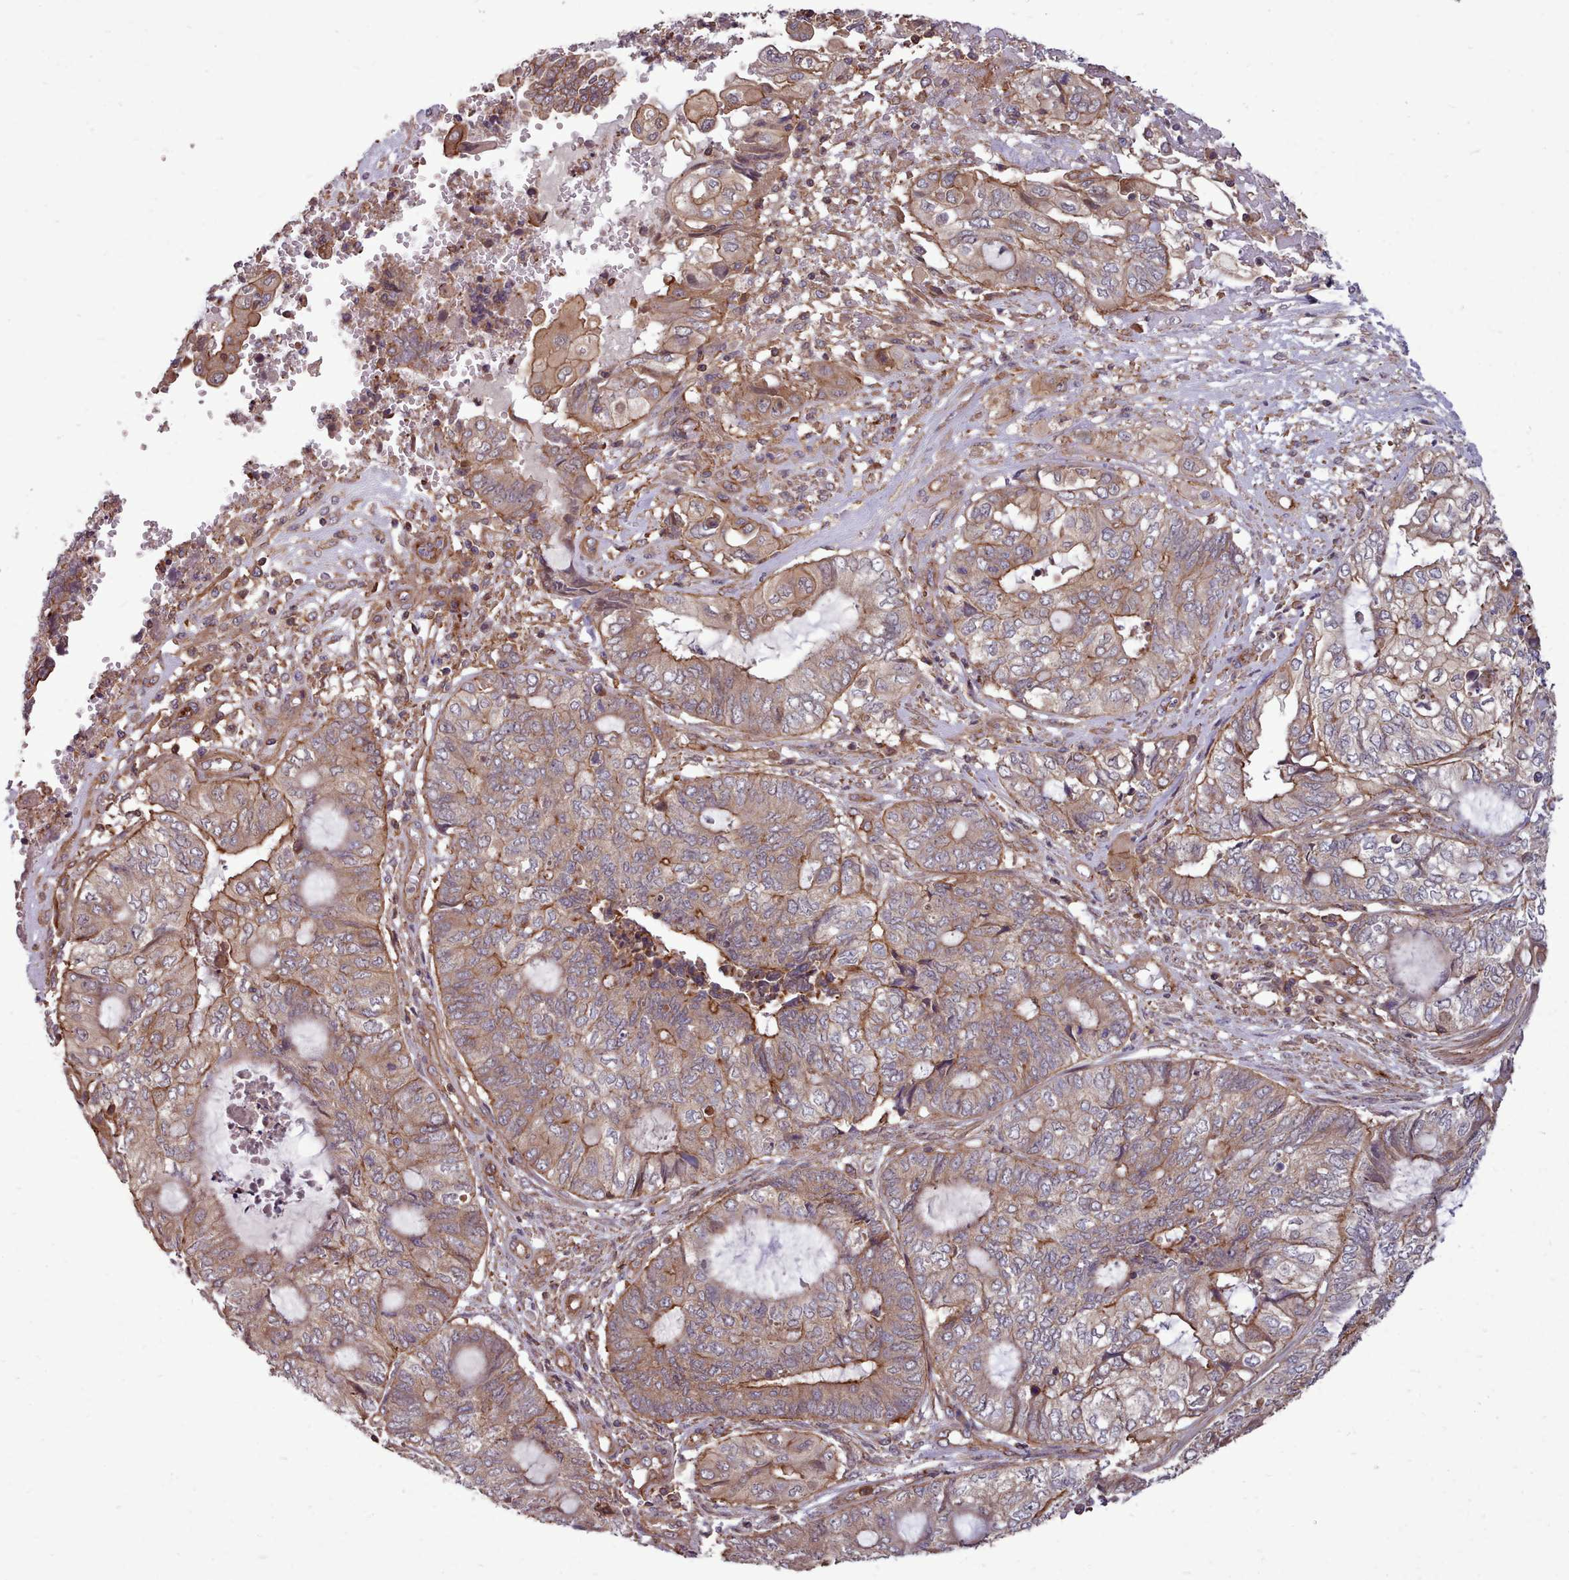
{"staining": {"intensity": "moderate", "quantity": ">75%", "location": "cytoplasmic/membranous"}, "tissue": "endometrial cancer", "cell_type": "Tumor cells", "image_type": "cancer", "snomed": [{"axis": "morphology", "description": "Adenocarcinoma, NOS"}, {"axis": "topography", "description": "Uterus"}, {"axis": "topography", "description": "Endometrium"}], "caption": "A brown stain labels moderate cytoplasmic/membranous positivity of a protein in human adenocarcinoma (endometrial) tumor cells. Using DAB (brown) and hematoxylin (blue) stains, captured at high magnification using brightfield microscopy.", "gene": "STUB1", "patient": {"sex": "female", "age": 70}}